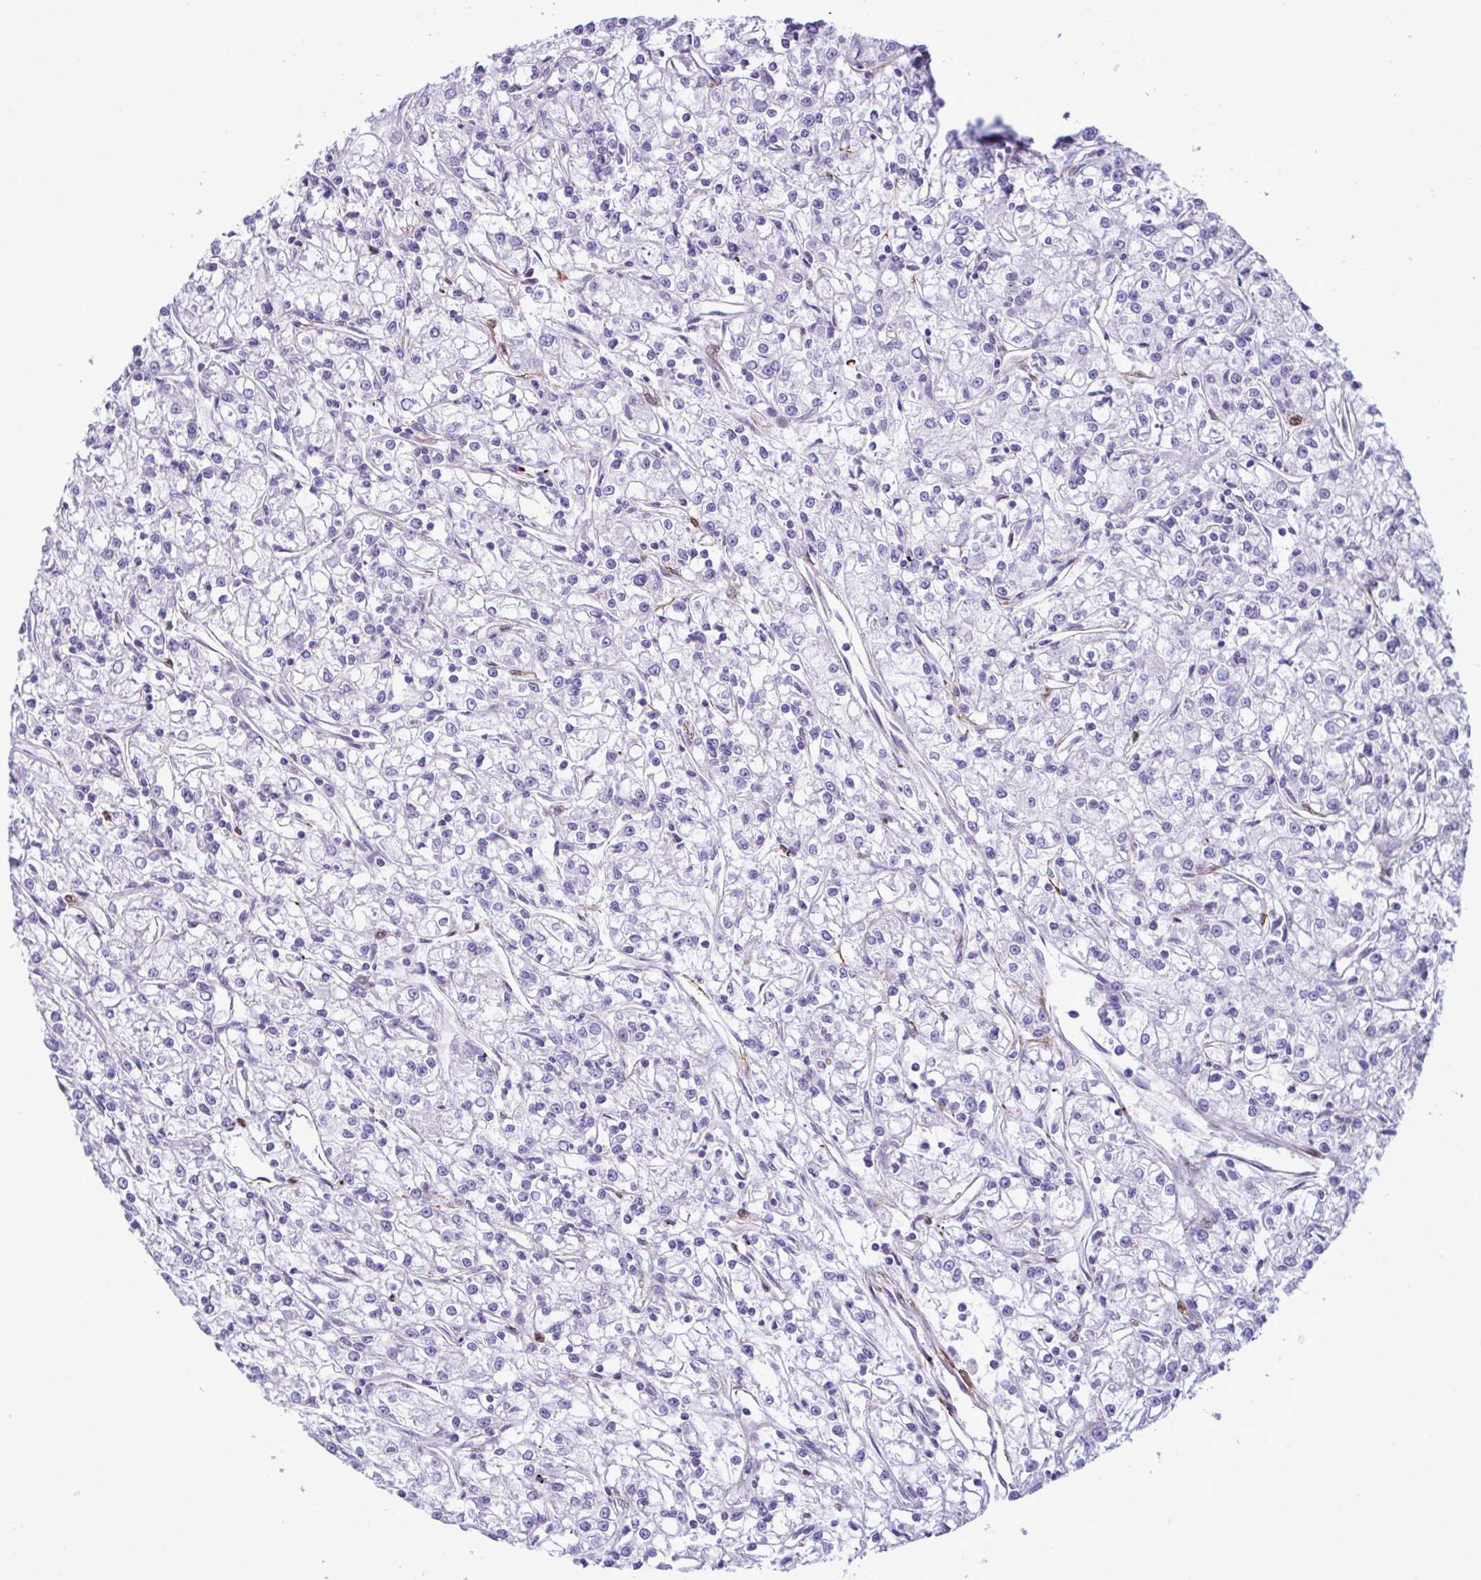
{"staining": {"intensity": "negative", "quantity": "none", "location": "none"}, "tissue": "renal cancer", "cell_type": "Tumor cells", "image_type": "cancer", "snomed": [{"axis": "morphology", "description": "Adenocarcinoma, NOS"}, {"axis": "topography", "description": "Kidney"}], "caption": "There is no significant positivity in tumor cells of renal cancer (adenocarcinoma).", "gene": "SYNPO2L", "patient": {"sex": "female", "age": 59}}